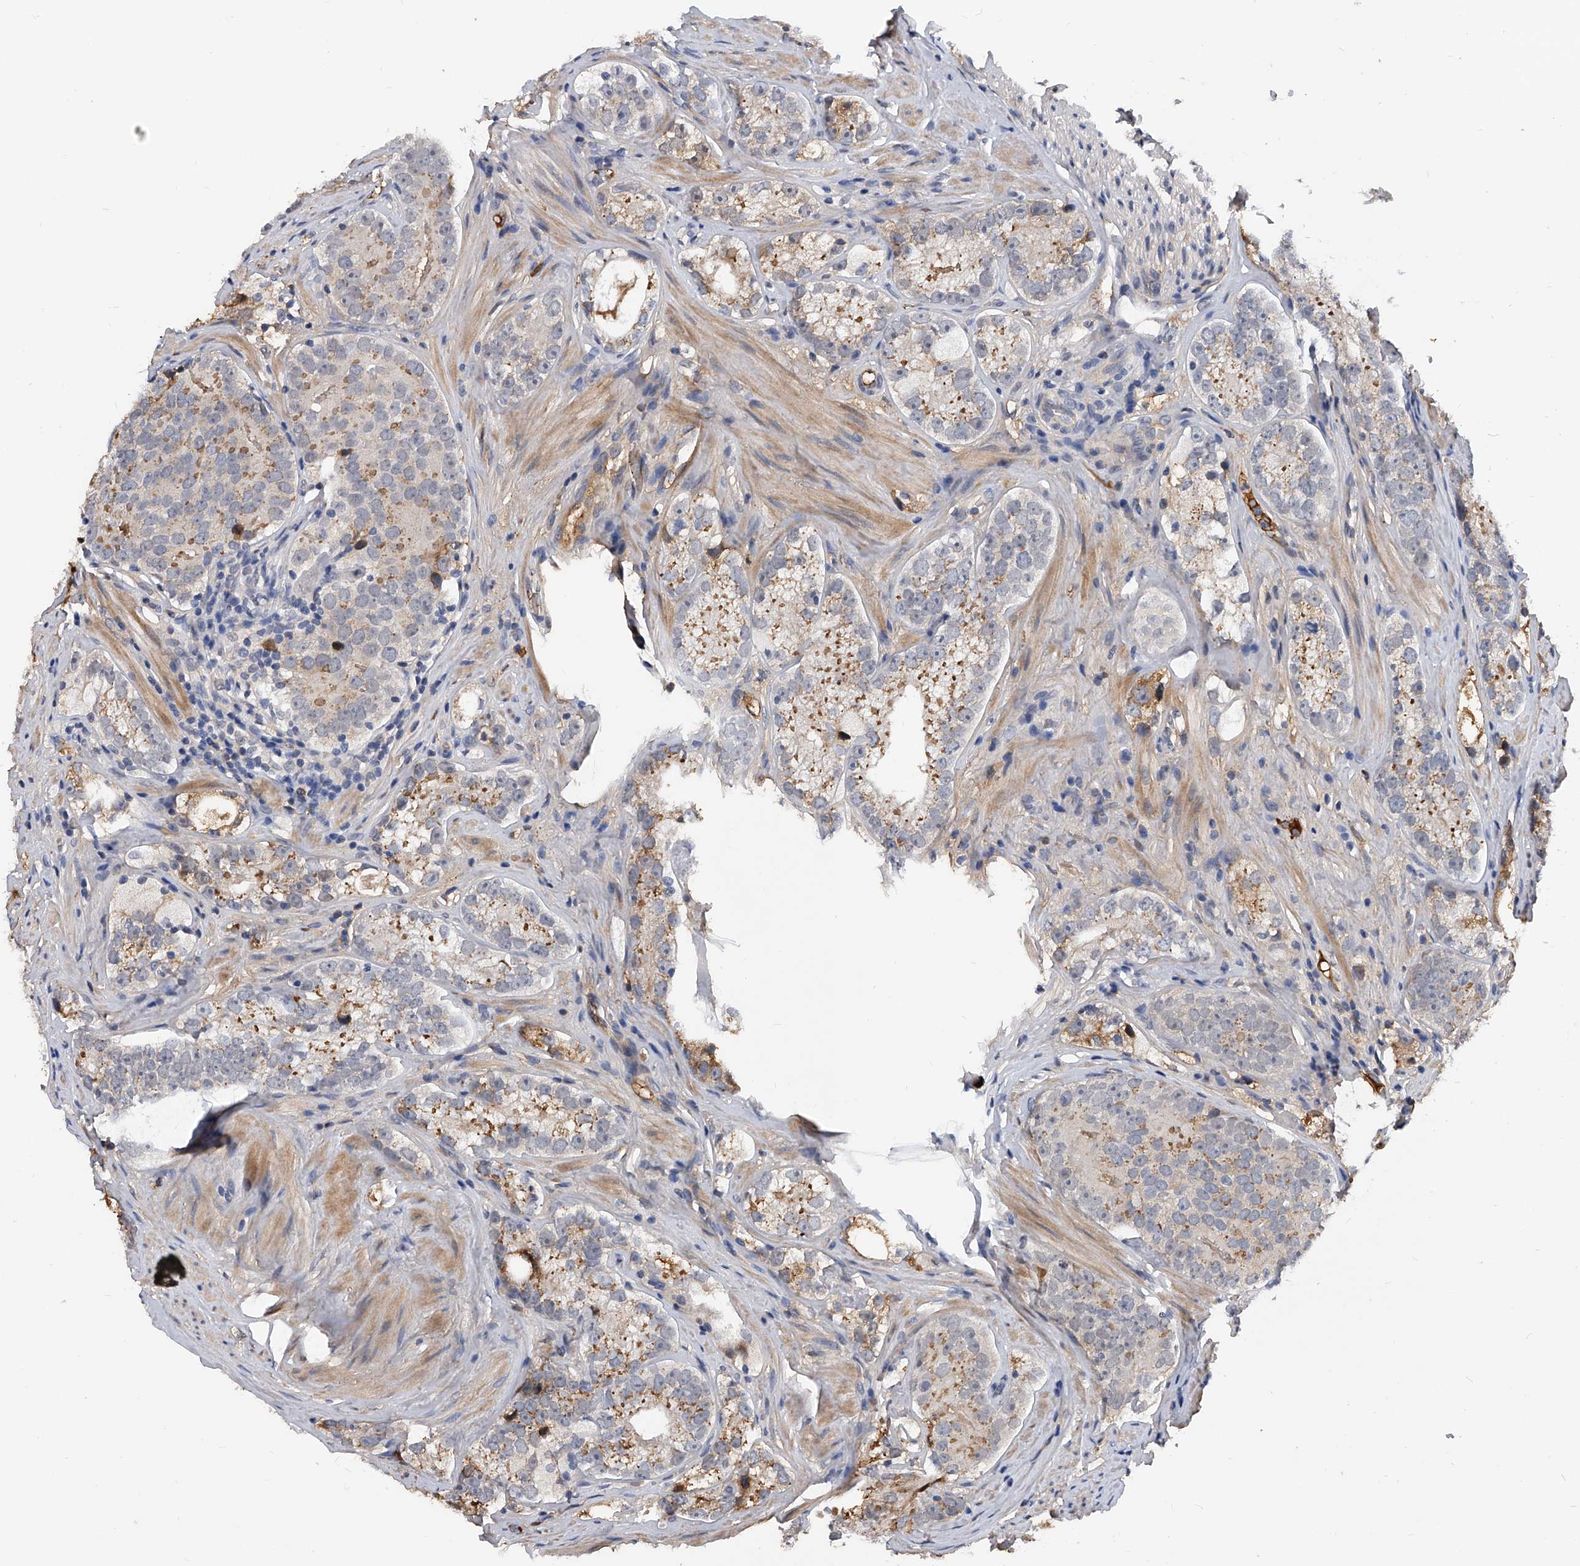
{"staining": {"intensity": "weak", "quantity": "25%-75%", "location": "cytoplasmic/membranous"}, "tissue": "prostate cancer", "cell_type": "Tumor cells", "image_type": "cancer", "snomed": [{"axis": "morphology", "description": "Adenocarcinoma, High grade"}, {"axis": "topography", "description": "Prostate"}], "caption": "IHC photomicrograph of human prostate cancer (high-grade adenocarcinoma) stained for a protein (brown), which exhibits low levels of weak cytoplasmic/membranous expression in approximately 25%-75% of tumor cells.", "gene": "ZNF25", "patient": {"sex": "male", "age": 56}}